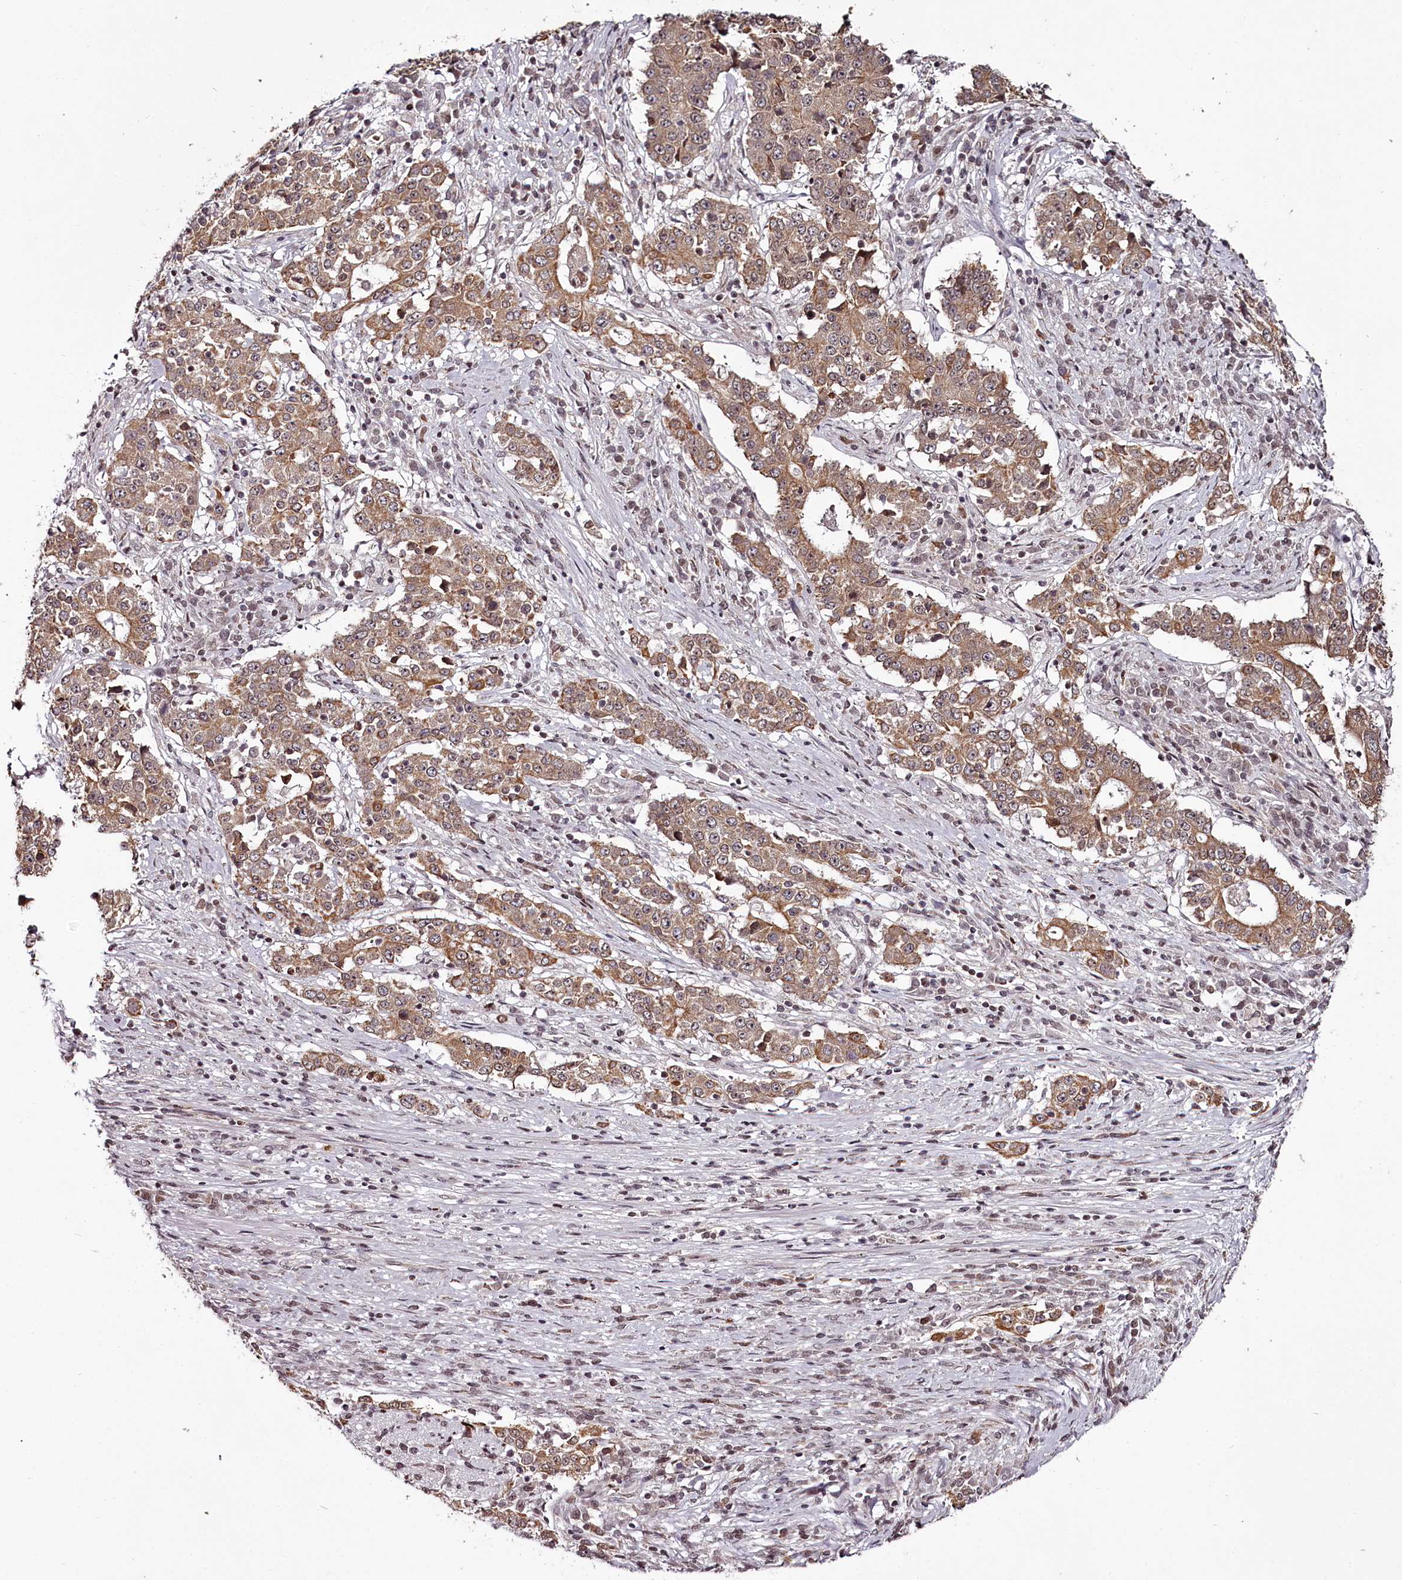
{"staining": {"intensity": "moderate", "quantity": ">75%", "location": "cytoplasmic/membranous"}, "tissue": "stomach cancer", "cell_type": "Tumor cells", "image_type": "cancer", "snomed": [{"axis": "morphology", "description": "Adenocarcinoma, NOS"}, {"axis": "topography", "description": "Stomach"}], "caption": "Moderate cytoplasmic/membranous positivity for a protein is present in about >75% of tumor cells of stomach adenocarcinoma using IHC.", "gene": "THYN1", "patient": {"sex": "male", "age": 59}}